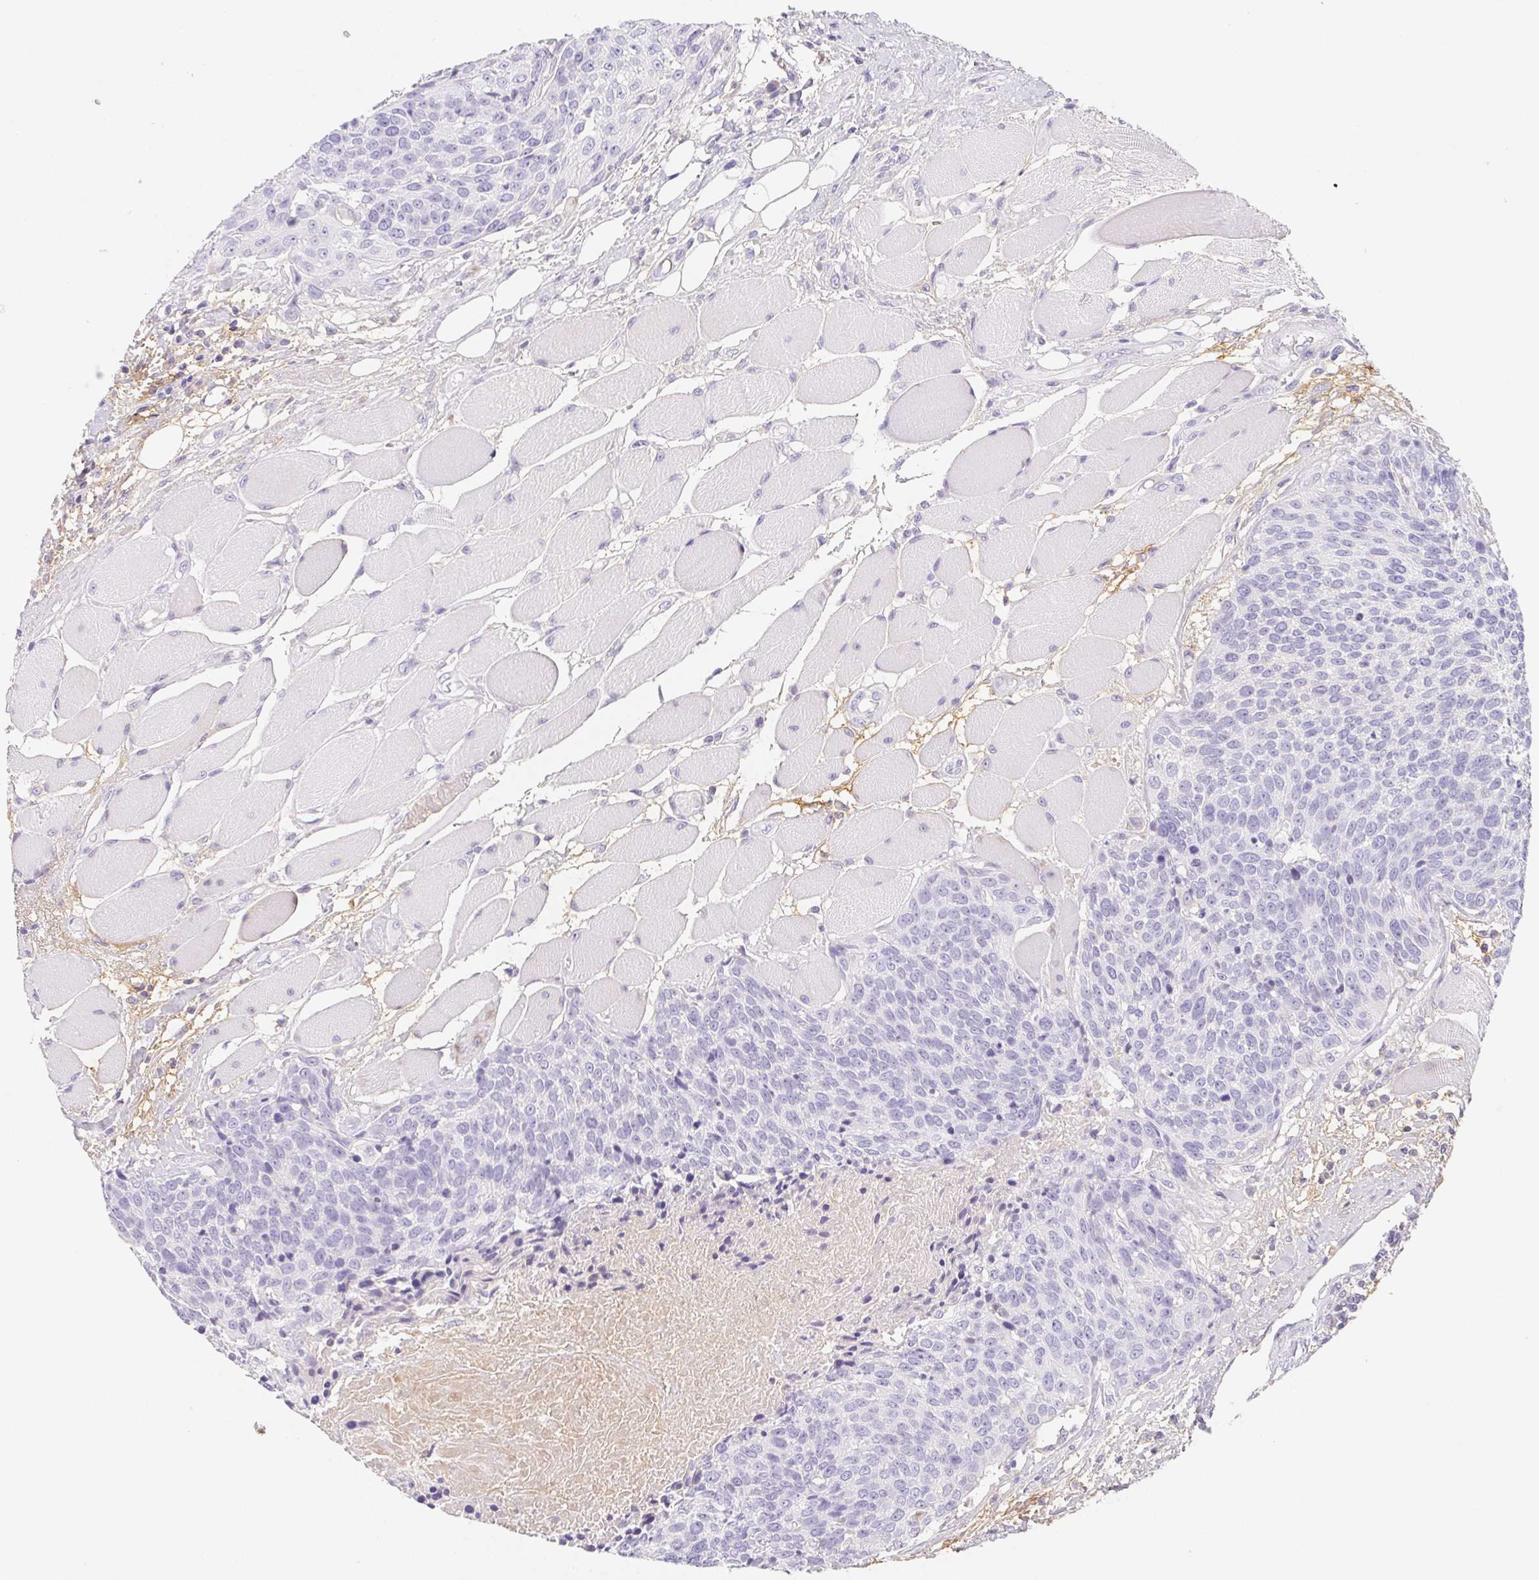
{"staining": {"intensity": "negative", "quantity": "none", "location": "none"}, "tissue": "head and neck cancer", "cell_type": "Tumor cells", "image_type": "cancer", "snomed": [{"axis": "morphology", "description": "Squamous cell carcinoma, NOS"}, {"axis": "topography", "description": "Oral tissue"}, {"axis": "topography", "description": "Head-Neck"}], "caption": "Tumor cells are negative for brown protein staining in head and neck cancer (squamous cell carcinoma).", "gene": "ITIH2", "patient": {"sex": "male", "age": 64}}